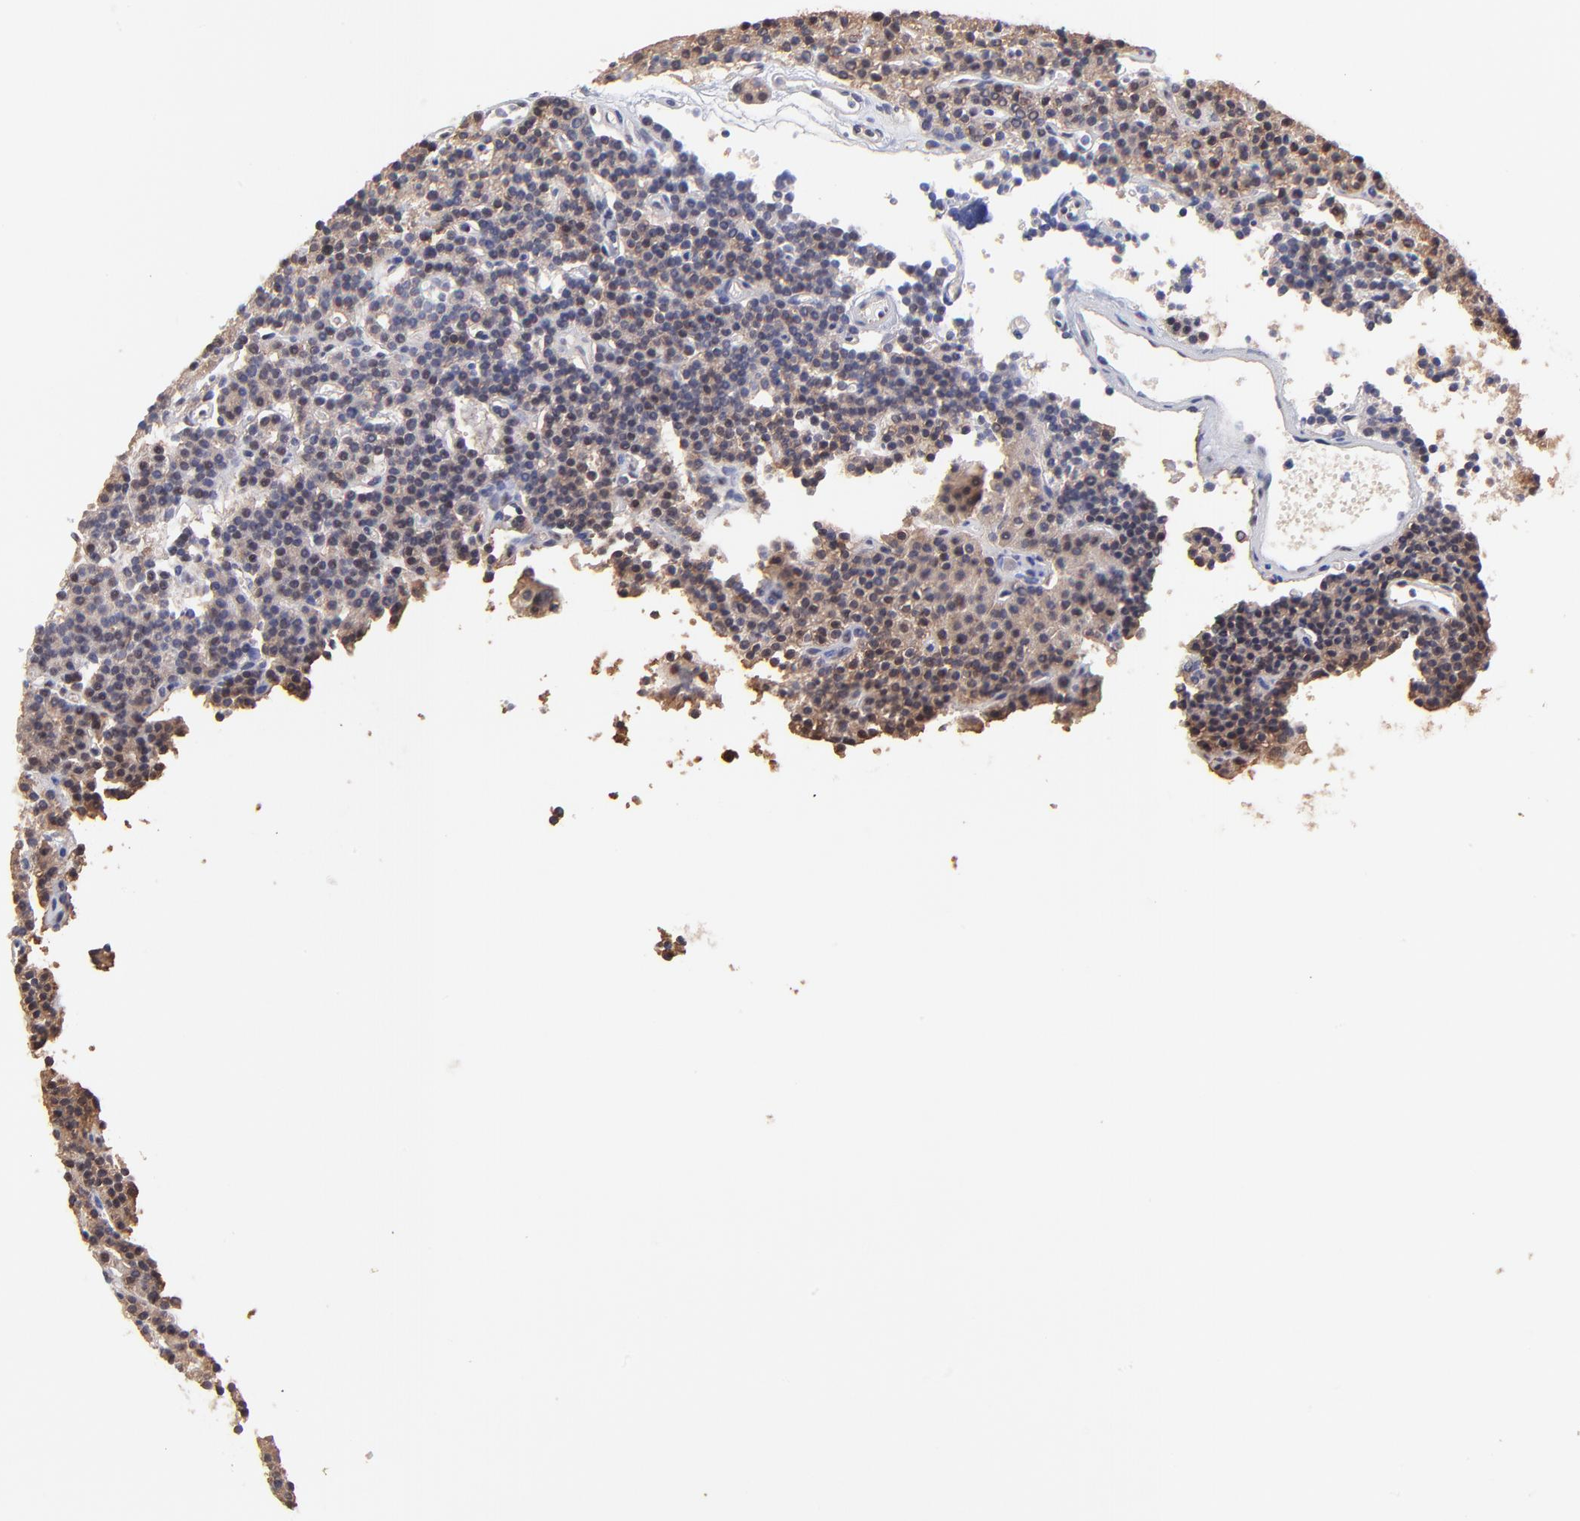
{"staining": {"intensity": "moderate", "quantity": ">75%", "location": "cytoplasmic/membranous"}, "tissue": "parathyroid gland", "cell_type": "Glandular cells", "image_type": "normal", "snomed": [{"axis": "morphology", "description": "Normal tissue, NOS"}, {"axis": "topography", "description": "Parathyroid gland"}], "caption": "A histopathology image showing moderate cytoplasmic/membranous expression in approximately >75% of glandular cells in normal parathyroid gland, as visualized by brown immunohistochemical staining.", "gene": "PSMA6", "patient": {"sex": "female", "age": 45}}